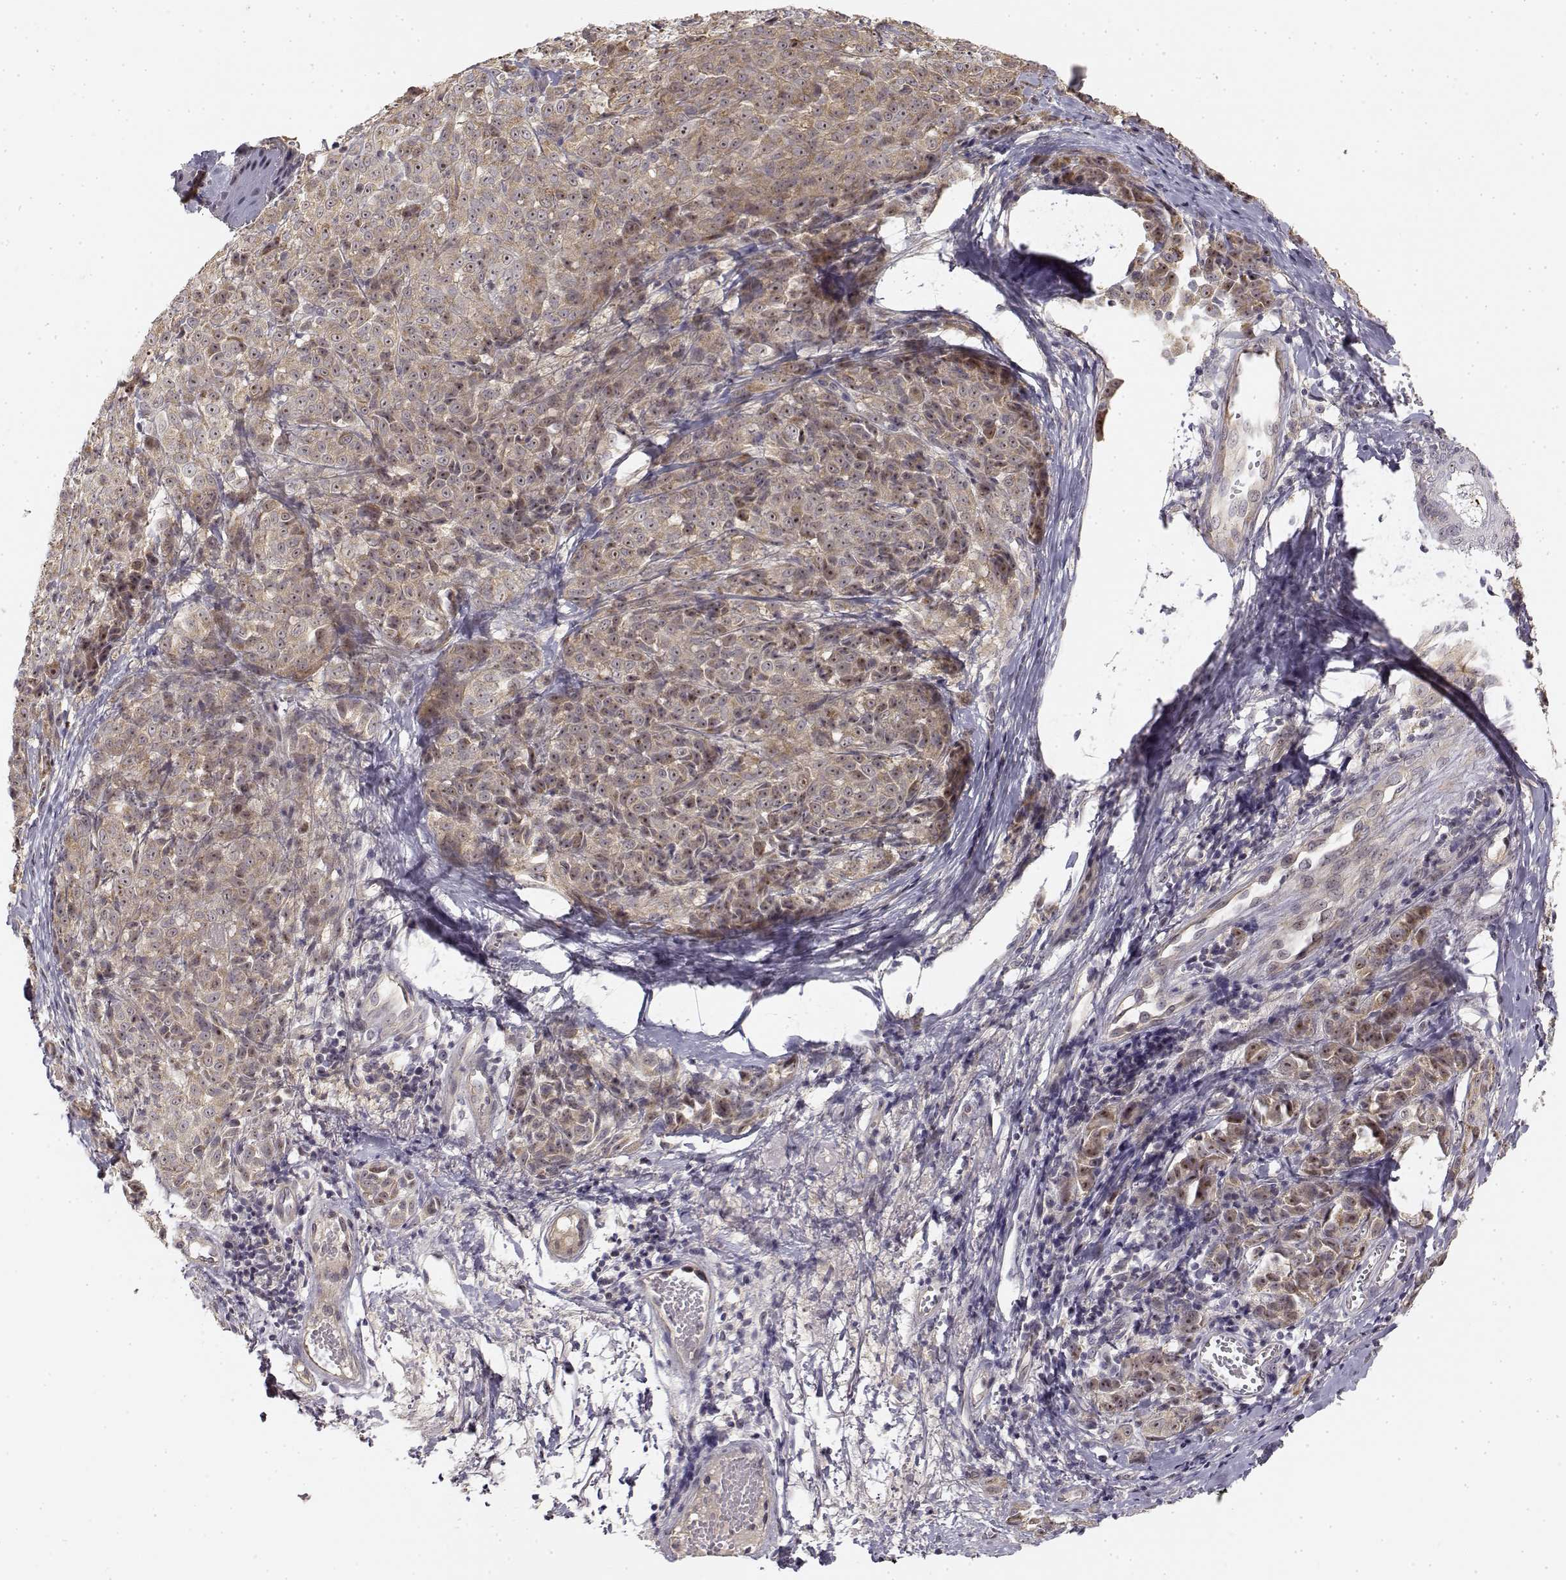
{"staining": {"intensity": "weak", "quantity": ">75%", "location": "cytoplasmic/membranous"}, "tissue": "melanoma", "cell_type": "Tumor cells", "image_type": "cancer", "snomed": [{"axis": "morphology", "description": "Malignant melanoma, NOS"}, {"axis": "topography", "description": "Skin"}], "caption": "Weak cytoplasmic/membranous staining for a protein is seen in approximately >75% of tumor cells of melanoma using immunohistochemistry (IHC).", "gene": "MED12L", "patient": {"sex": "male", "age": 89}}